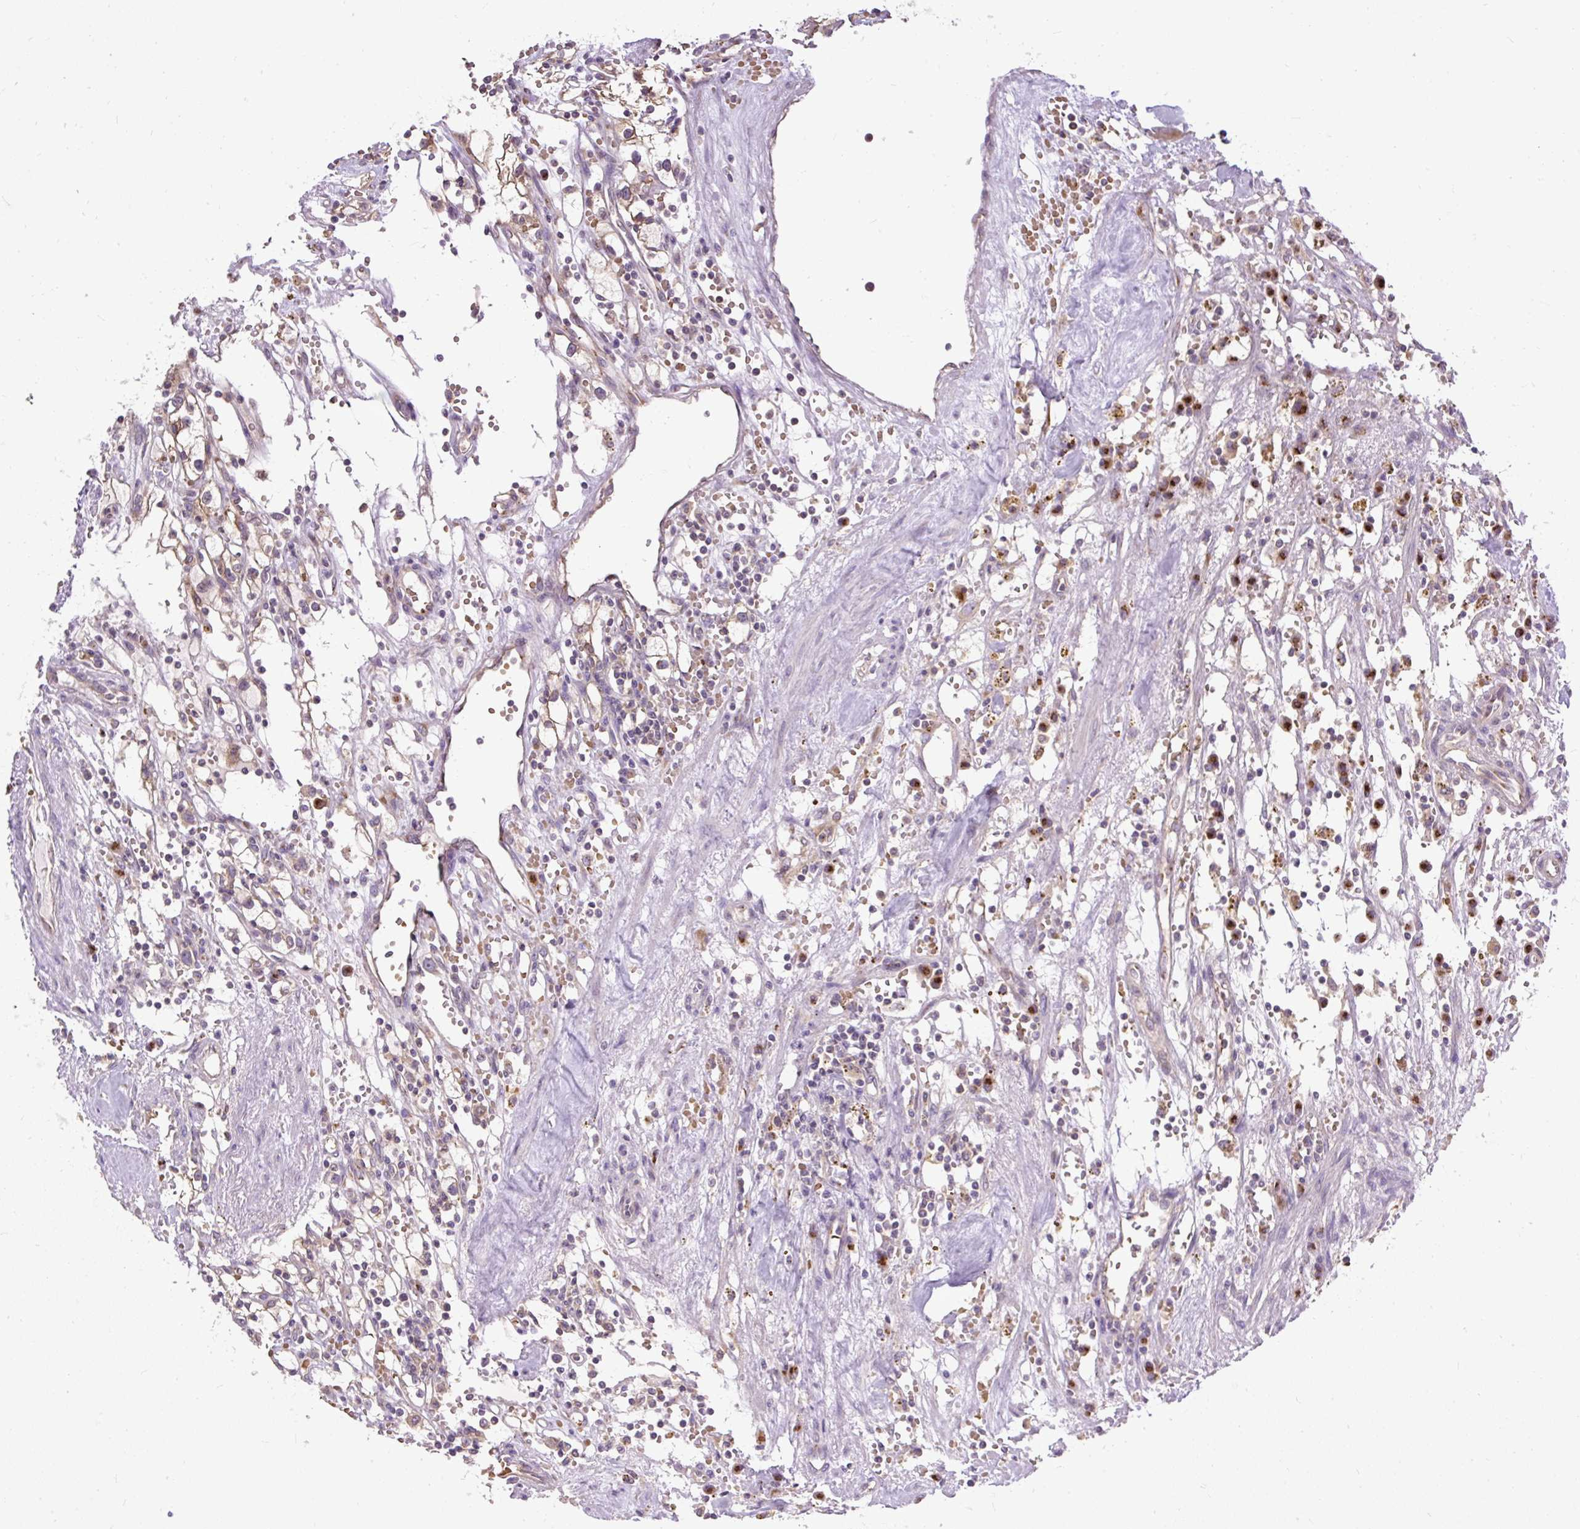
{"staining": {"intensity": "negative", "quantity": "none", "location": "none"}, "tissue": "renal cancer", "cell_type": "Tumor cells", "image_type": "cancer", "snomed": [{"axis": "morphology", "description": "Adenocarcinoma, NOS"}, {"axis": "topography", "description": "Kidney"}], "caption": "A micrograph of renal cancer stained for a protein displays no brown staining in tumor cells.", "gene": "SMC4", "patient": {"sex": "male", "age": 56}}